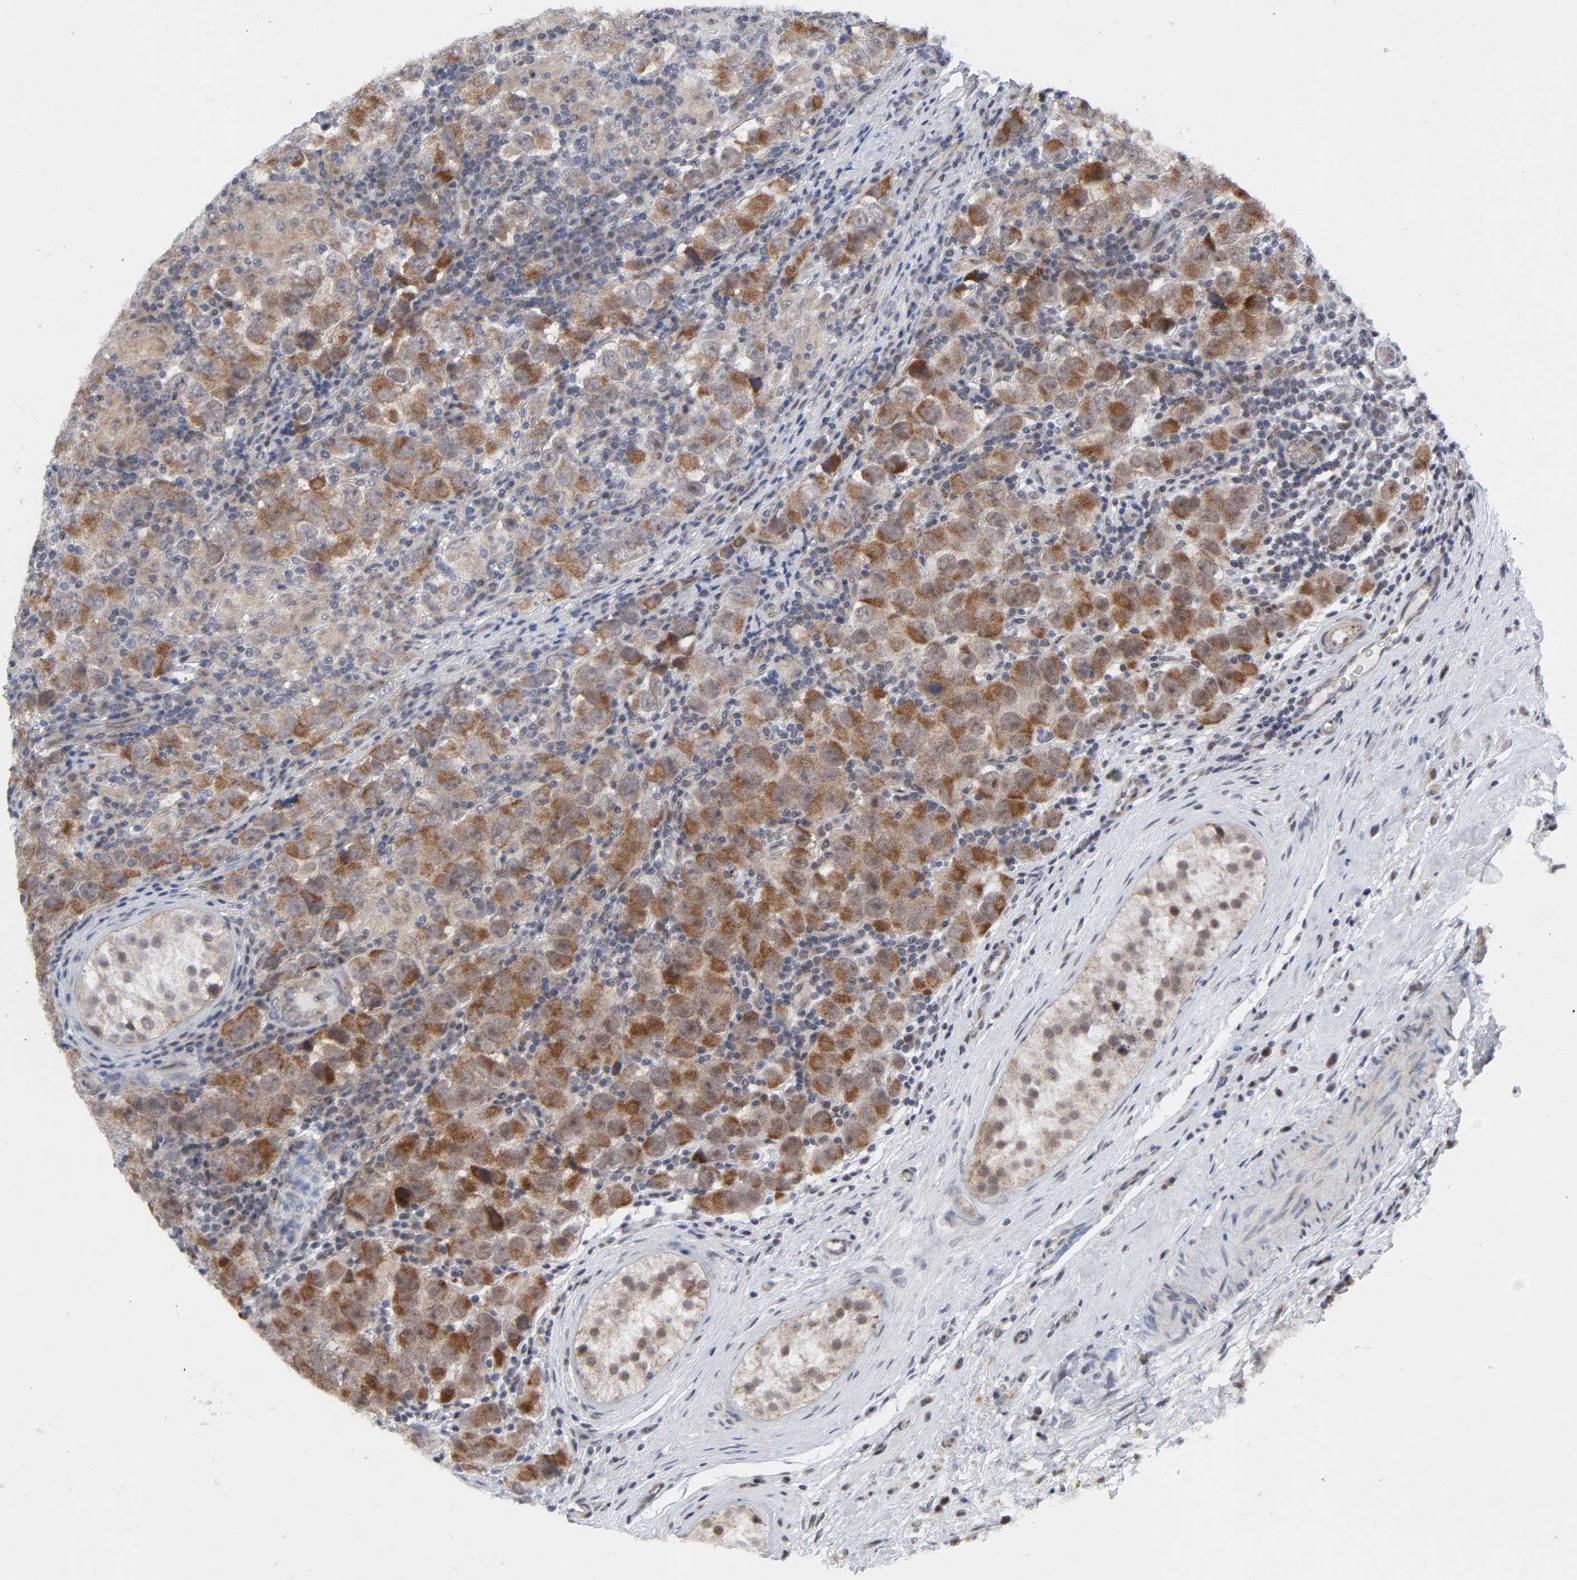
{"staining": {"intensity": "moderate", "quantity": ">75%", "location": "cytoplasmic/membranous"}, "tissue": "testis cancer", "cell_type": "Tumor cells", "image_type": "cancer", "snomed": [{"axis": "morphology", "description": "Carcinoma, Embryonal, NOS"}, {"axis": "topography", "description": "Testis"}], "caption": "This histopathology image demonstrates embryonal carcinoma (testis) stained with immunohistochemistry to label a protein in brown. The cytoplasmic/membranous of tumor cells show moderate positivity for the protein. Nuclei are counter-stained blue.", "gene": "ZKSCAN8", "patient": {"sex": "male", "age": 21}}